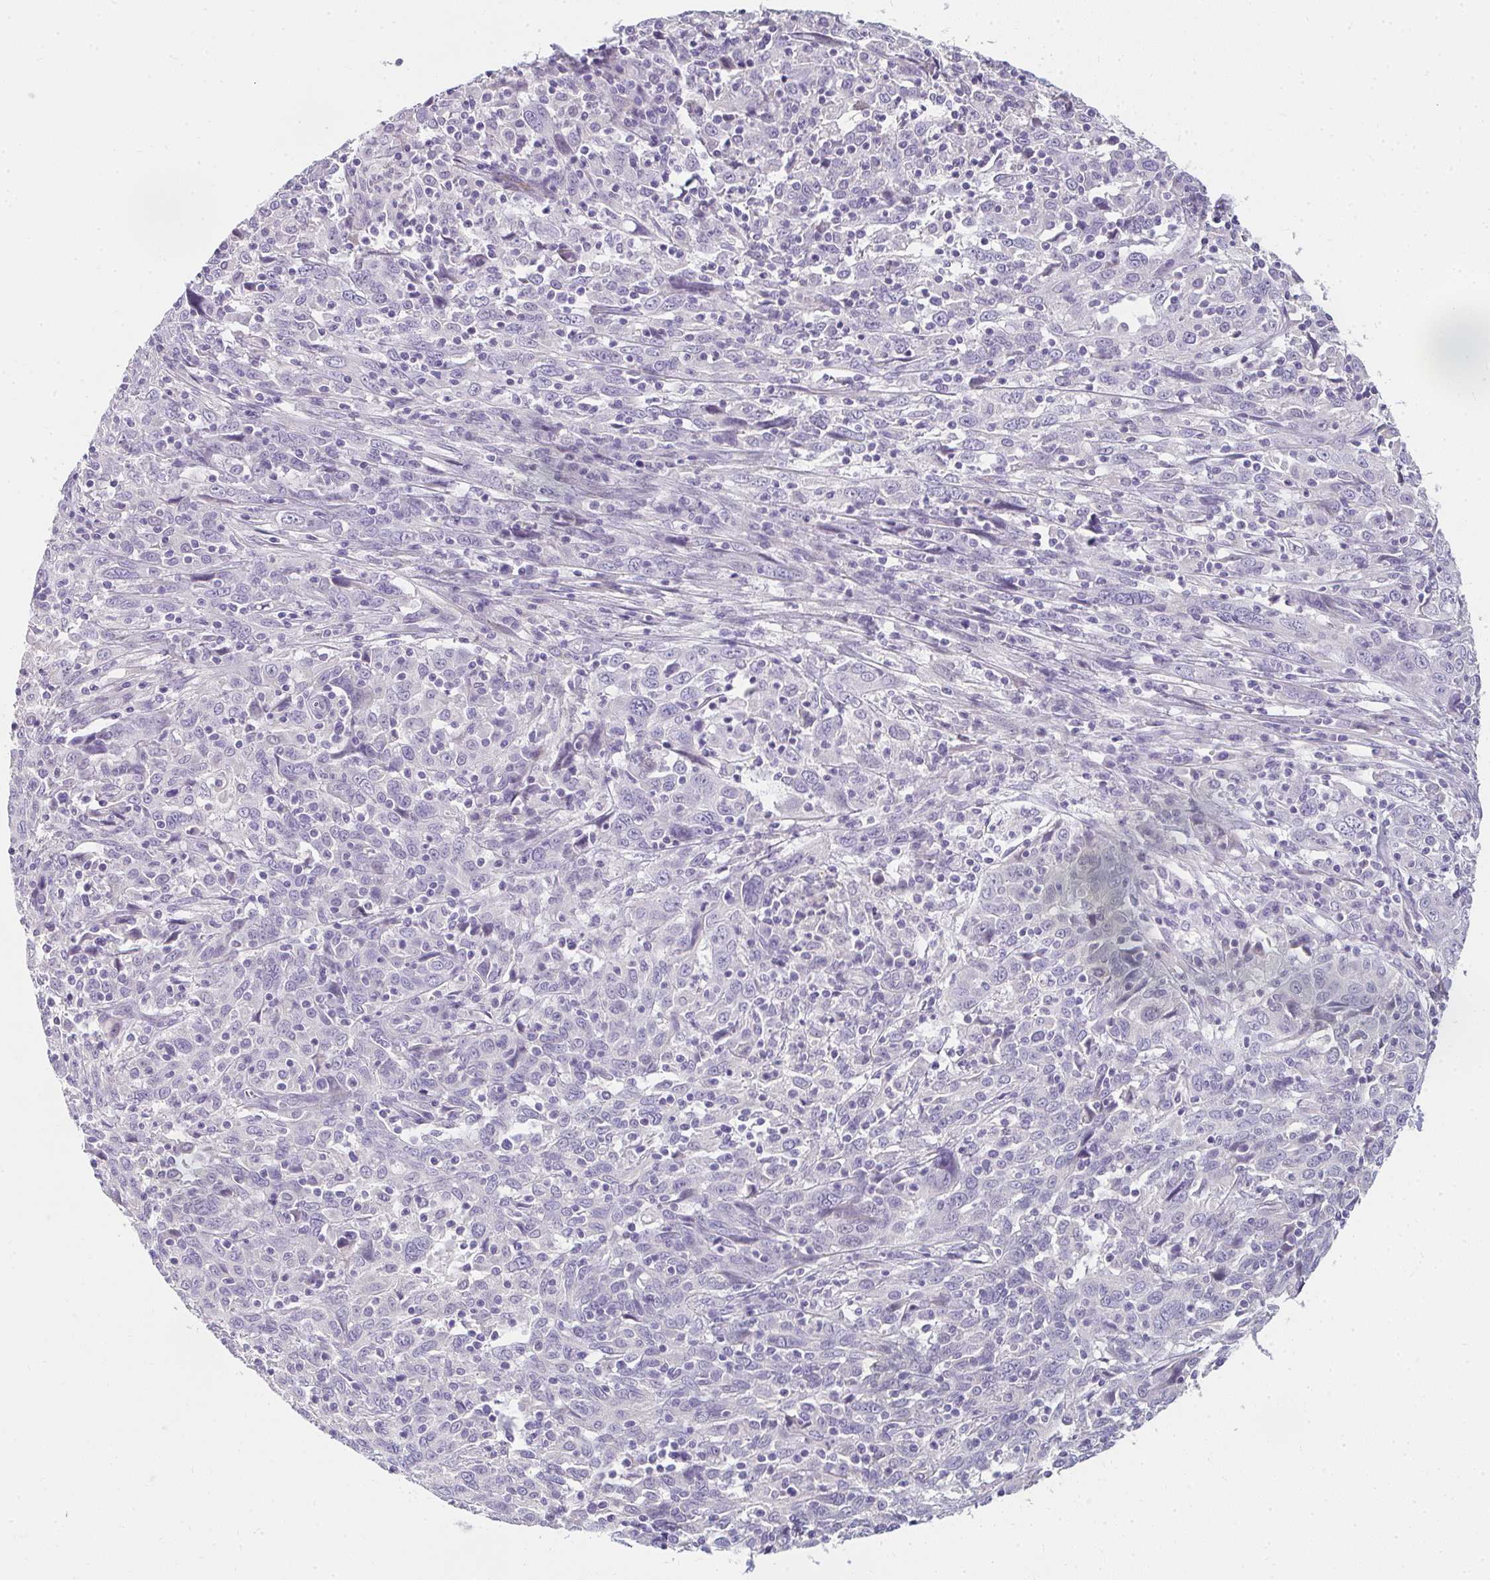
{"staining": {"intensity": "negative", "quantity": "none", "location": "none"}, "tissue": "cervical cancer", "cell_type": "Tumor cells", "image_type": "cancer", "snomed": [{"axis": "morphology", "description": "Squamous cell carcinoma, NOS"}, {"axis": "topography", "description": "Cervix"}], "caption": "This photomicrograph is of cervical cancer stained with immunohistochemistry (IHC) to label a protein in brown with the nuclei are counter-stained blue. There is no staining in tumor cells.", "gene": "PPP1R3G", "patient": {"sex": "female", "age": 46}}